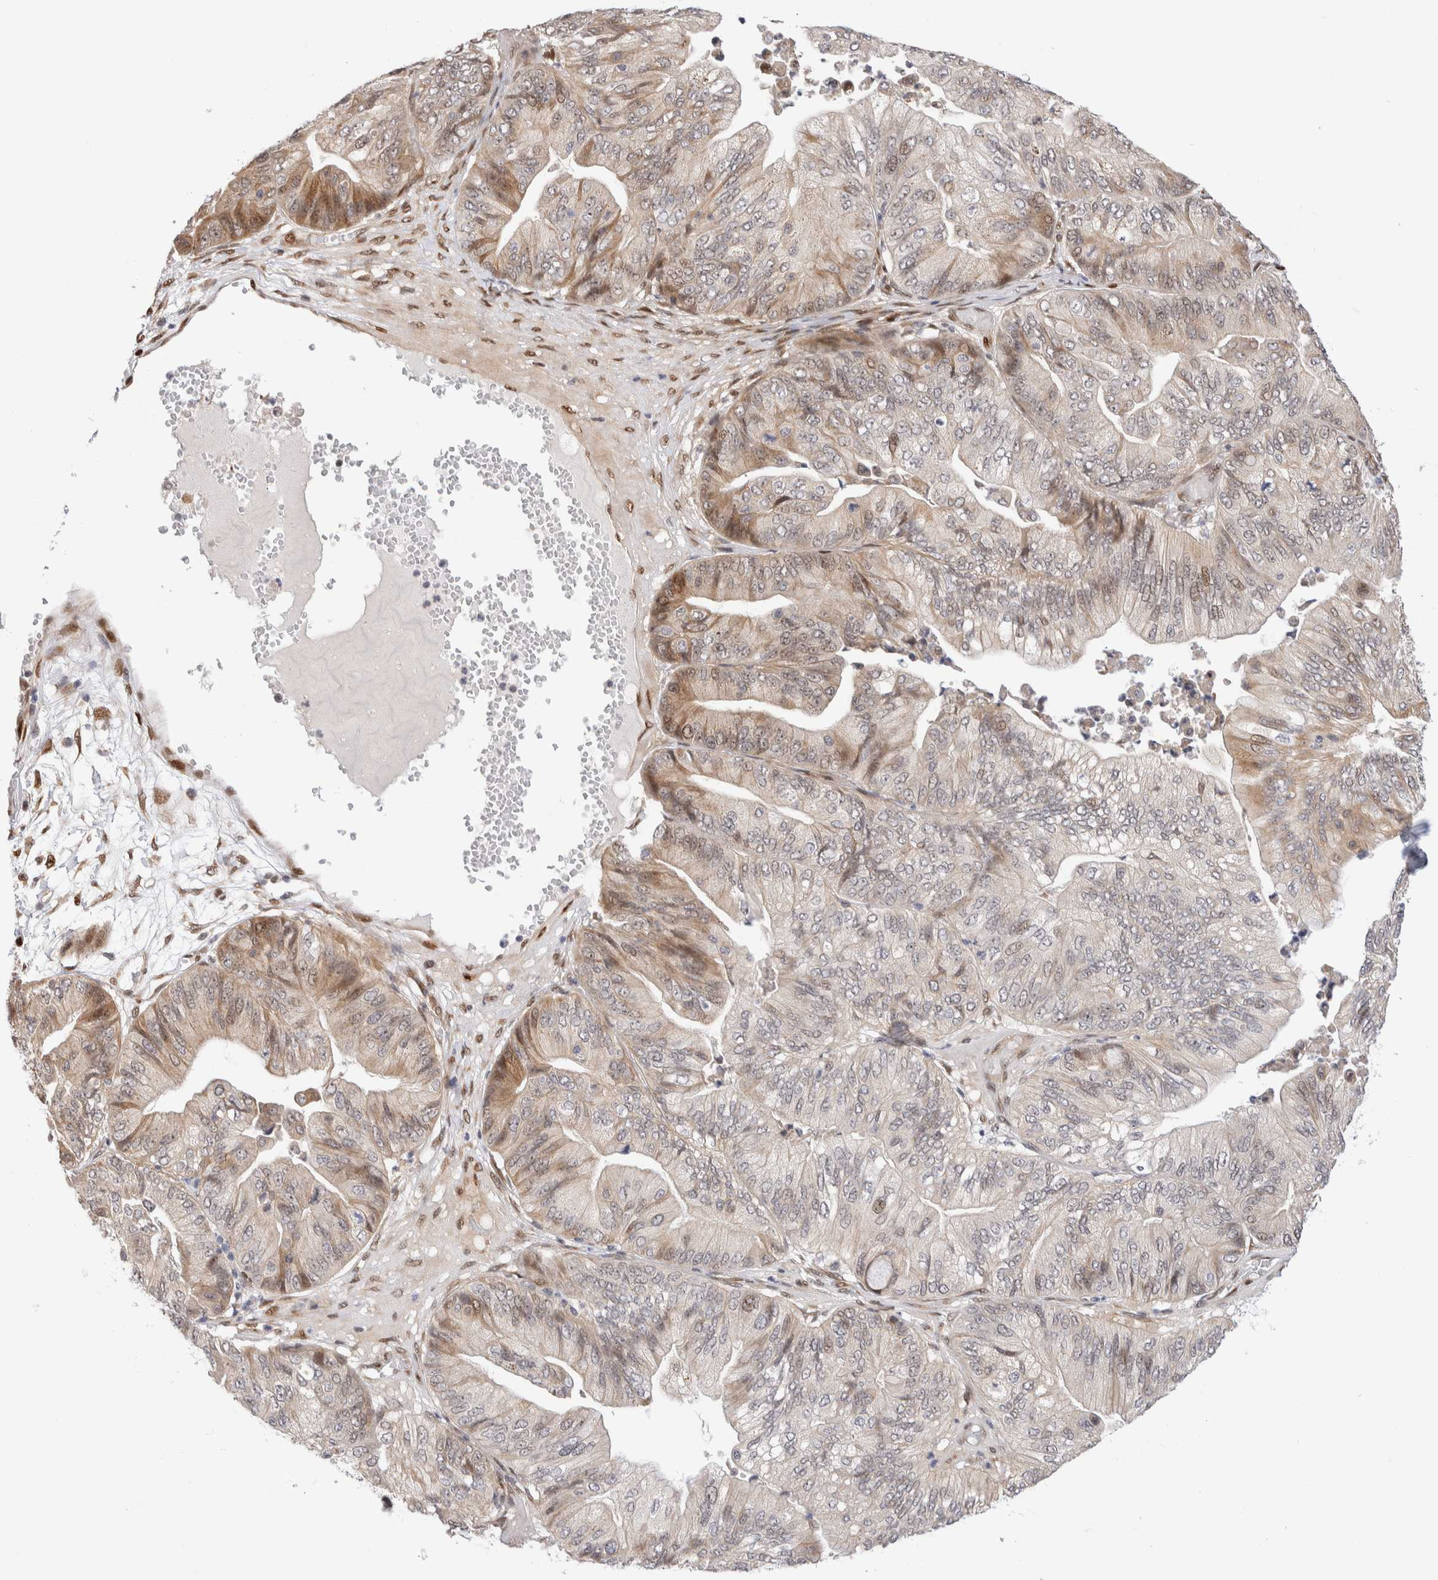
{"staining": {"intensity": "moderate", "quantity": ">75%", "location": "cytoplasmic/membranous,nuclear"}, "tissue": "ovarian cancer", "cell_type": "Tumor cells", "image_type": "cancer", "snomed": [{"axis": "morphology", "description": "Cystadenocarcinoma, mucinous, NOS"}, {"axis": "topography", "description": "Ovary"}], "caption": "Protein analysis of ovarian cancer tissue reveals moderate cytoplasmic/membranous and nuclear staining in about >75% of tumor cells.", "gene": "NSMAF", "patient": {"sex": "female", "age": 61}}